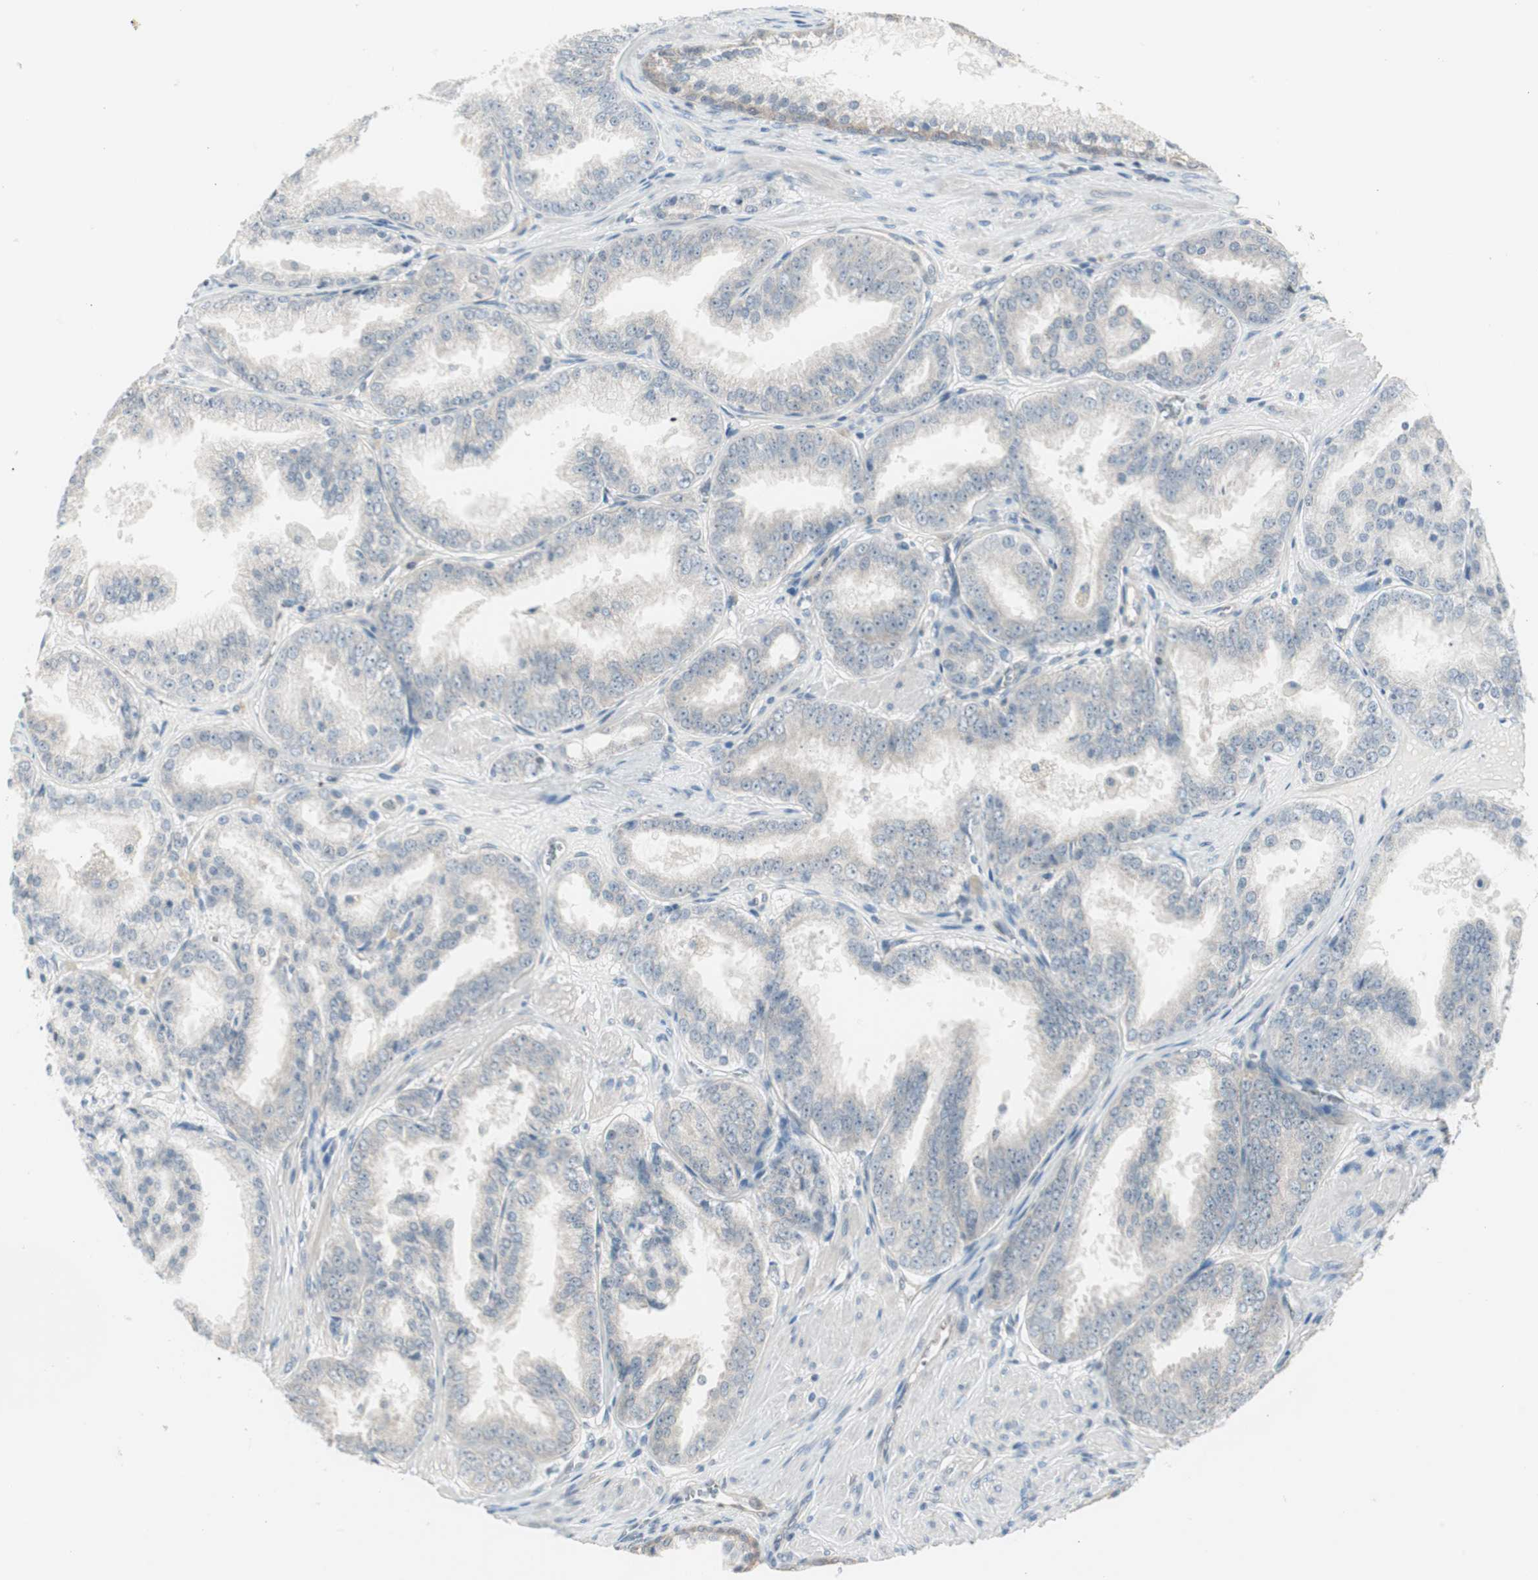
{"staining": {"intensity": "negative", "quantity": "none", "location": "none"}, "tissue": "prostate cancer", "cell_type": "Tumor cells", "image_type": "cancer", "snomed": [{"axis": "morphology", "description": "Adenocarcinoma, High grade"}, {"axis": "topography", "description": "Prostate"}], "caption": "Human adenocarcinoma (high-grade) (prostate) stained for a protein using immunohistochemistry shows no expression in tumor cells.", "gene": "ITGB4", "patient": {"sex": "male", "age": 61}}